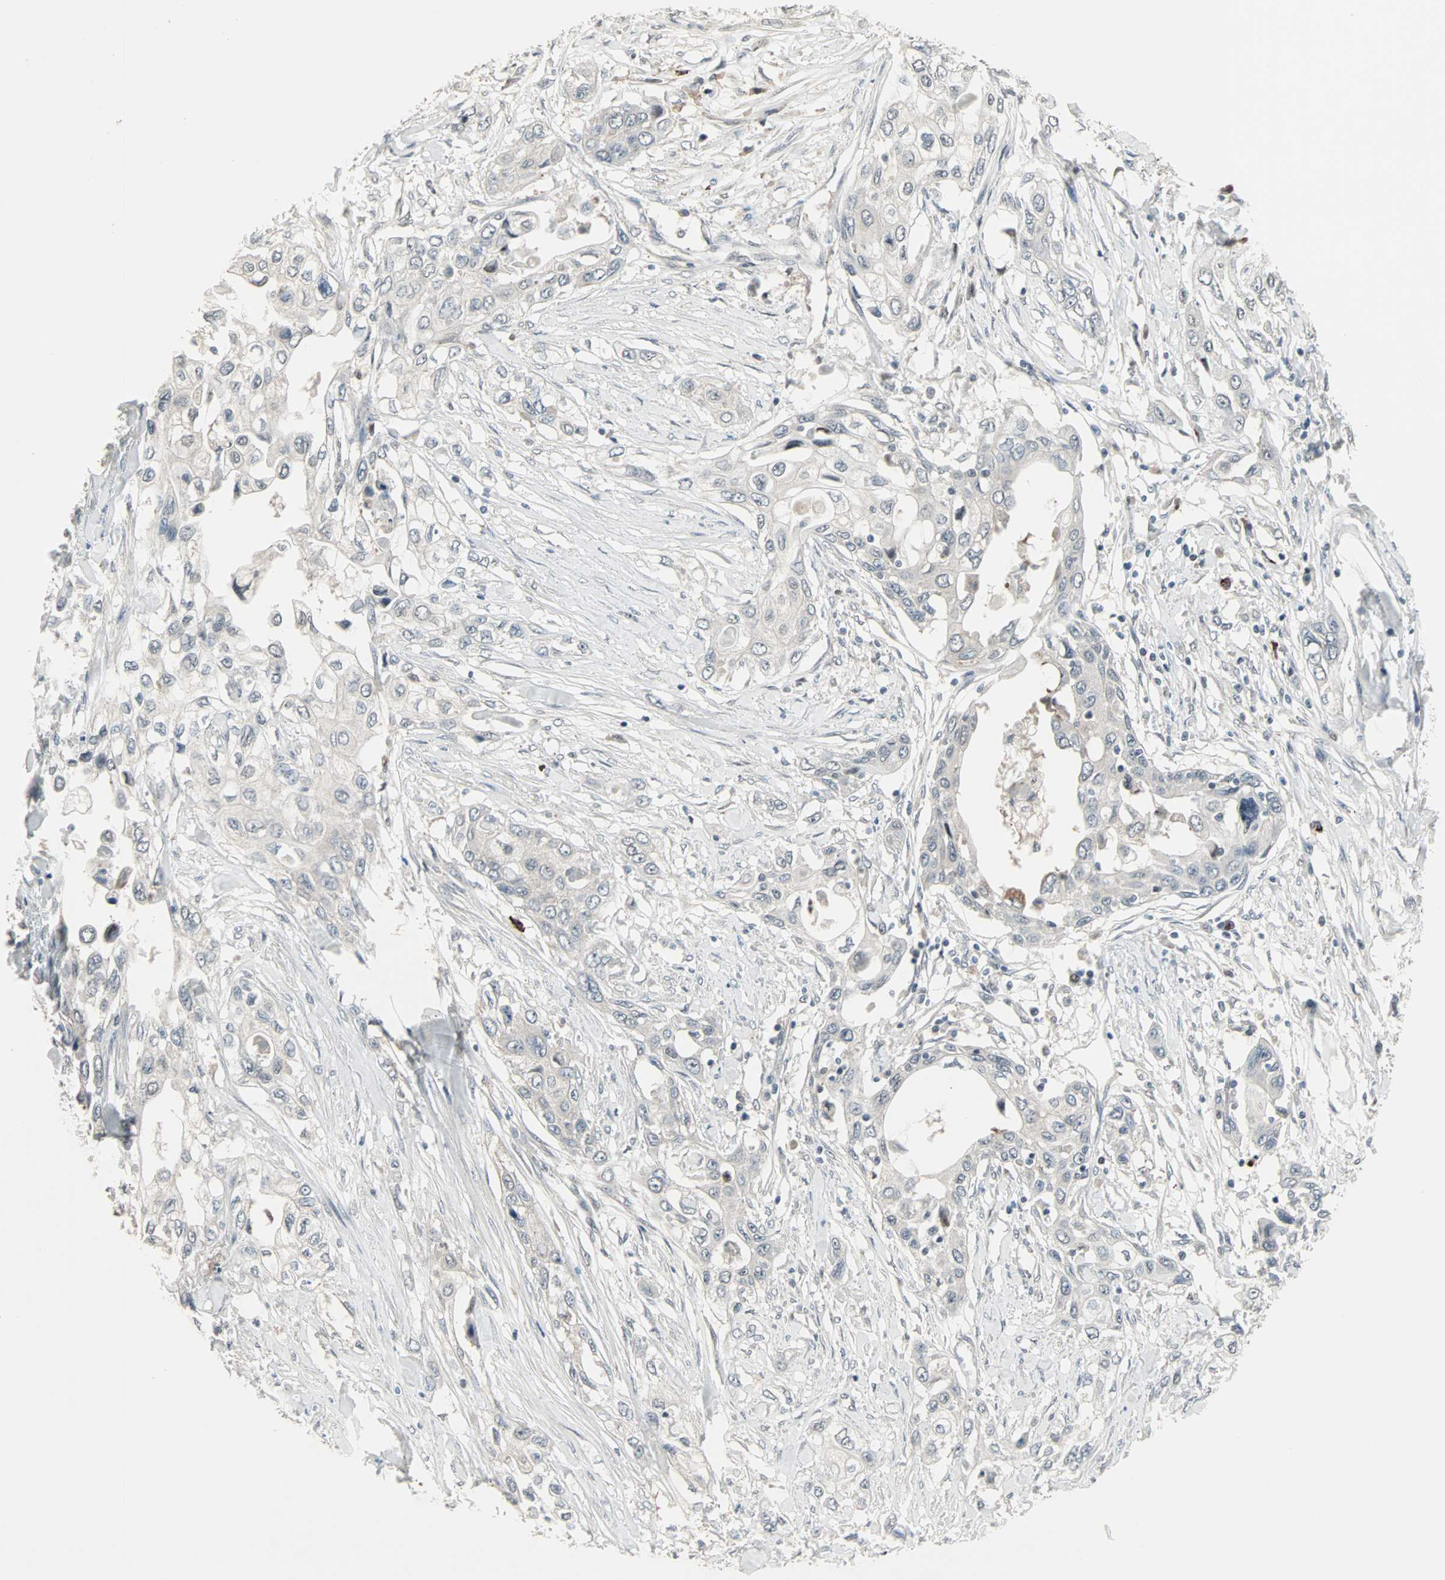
{"staining": {"intensity": "weak", "quantity": "<25%", "location": "cytoplasmic/membranous"}, "tissue": "pancreatic cancer", "cell_type": "Tumor cells", "image_type": "cancer", "snomed": [{"axis": "morphology", "description": "Adenocarcinoma, NOS"}, {"axis": "topography", "description": "Pancreas"}], "caption": "The image displays no significant positivity in tumor cells of pancreatic cancer. (Immunohistochemistry (ihc), brightfield microscopy, high magnification).", "gene": "KDM4A", "patient": {"sex": "female", "age": 70}}